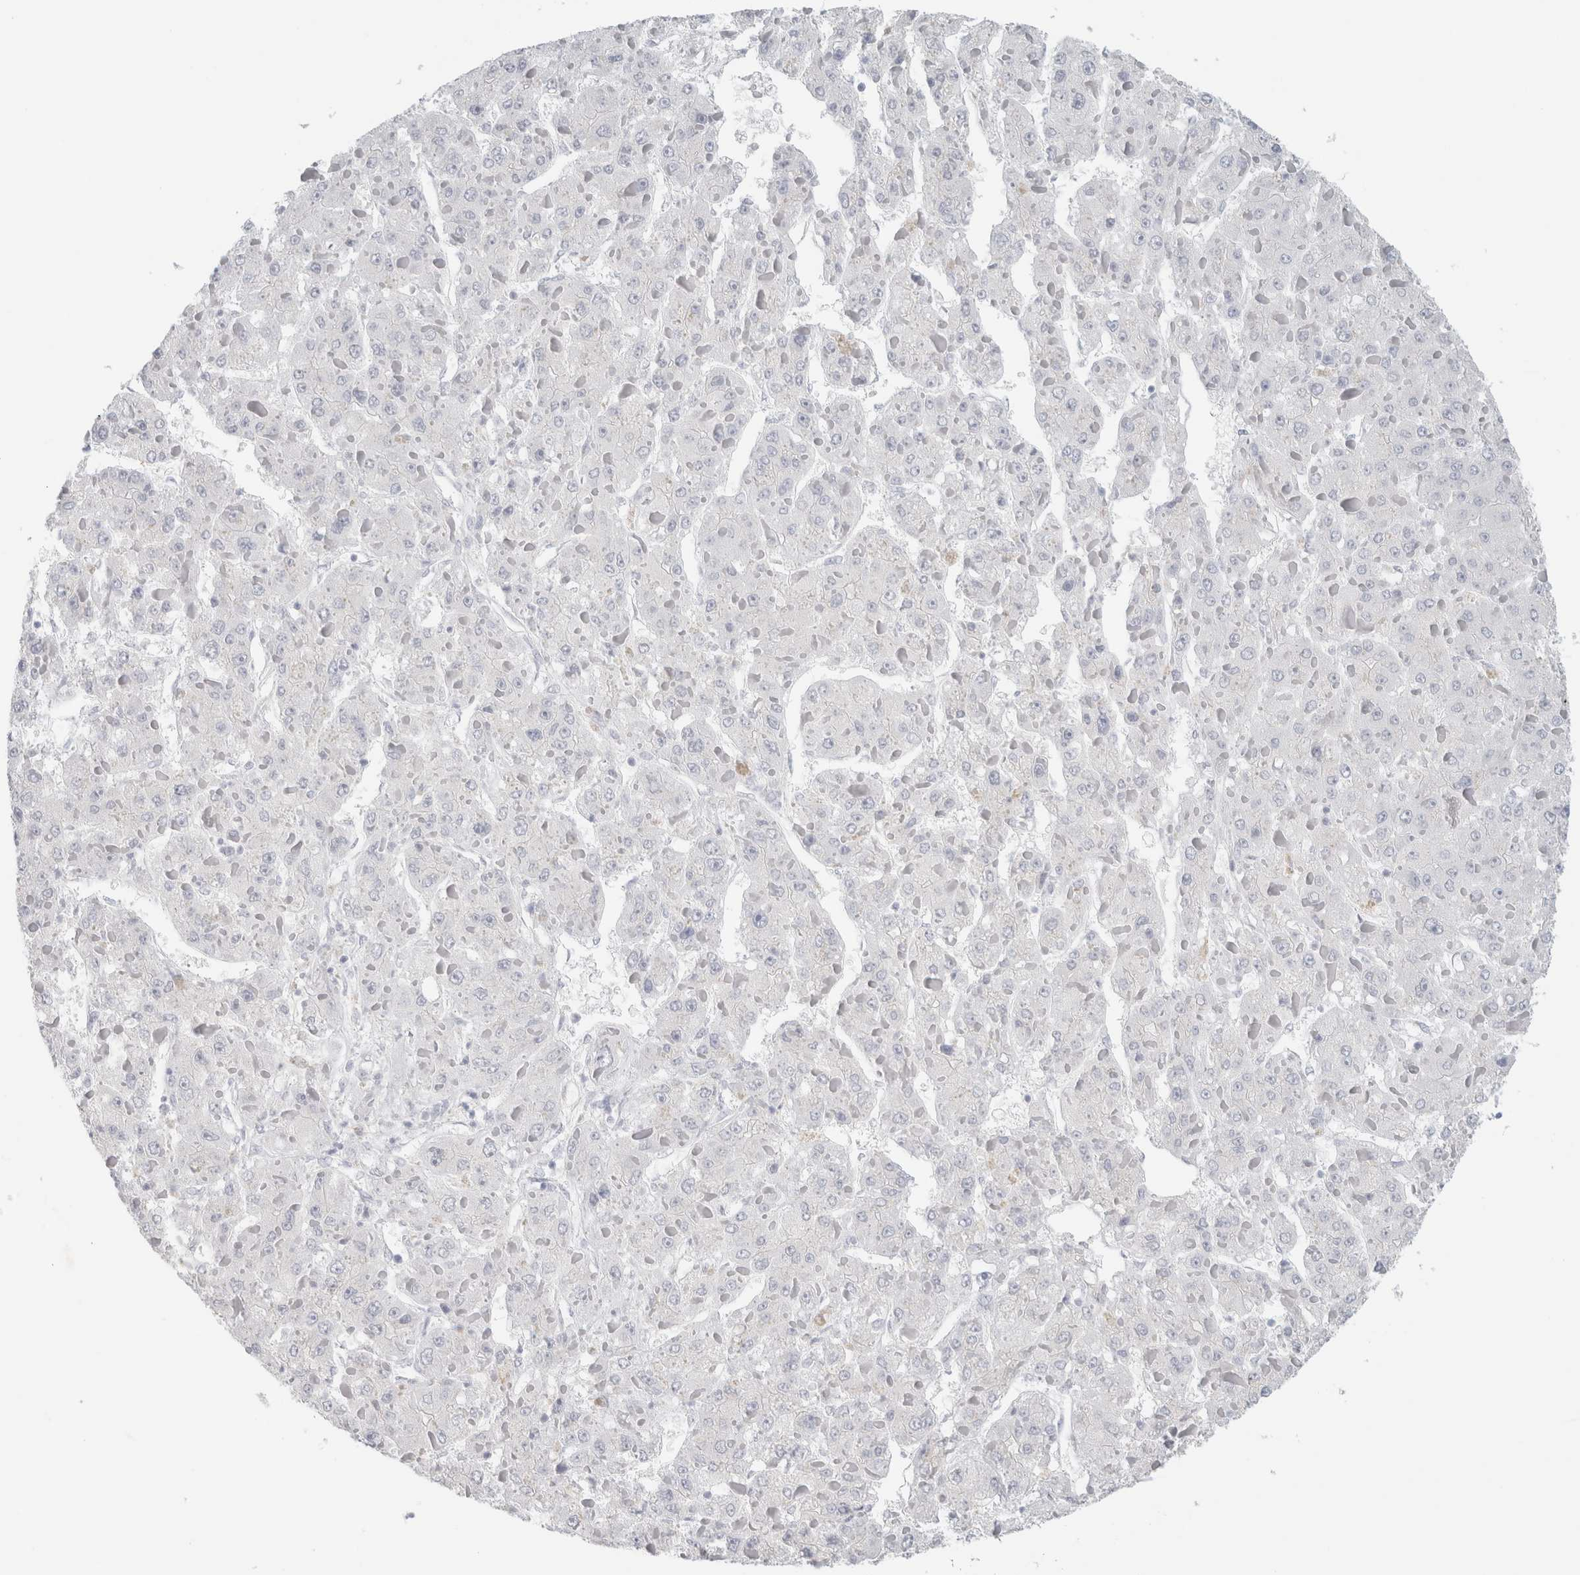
{"staining": {"intensity": "negative", "quantity": "none", "location": "none"}, "tissue": "liver cancer", "cell_type": "Tumor cells", "image_type": "cancer", "snomed": [{"axis": "morphology", "description": "Carcinoma, Hepatocellular, NOS"}, {"axis": "topography", "description": "Liver"}], "caption": "IHC micrograph of neoplastic tissue: human liver cancer (hepatocellular carcinoma) stained with DAB (3,3'-diaminobenzidine) displays no significant protein expression in tumor cells.", "gene": "IL6", "patient": {"sex": "female", "age": 73}}